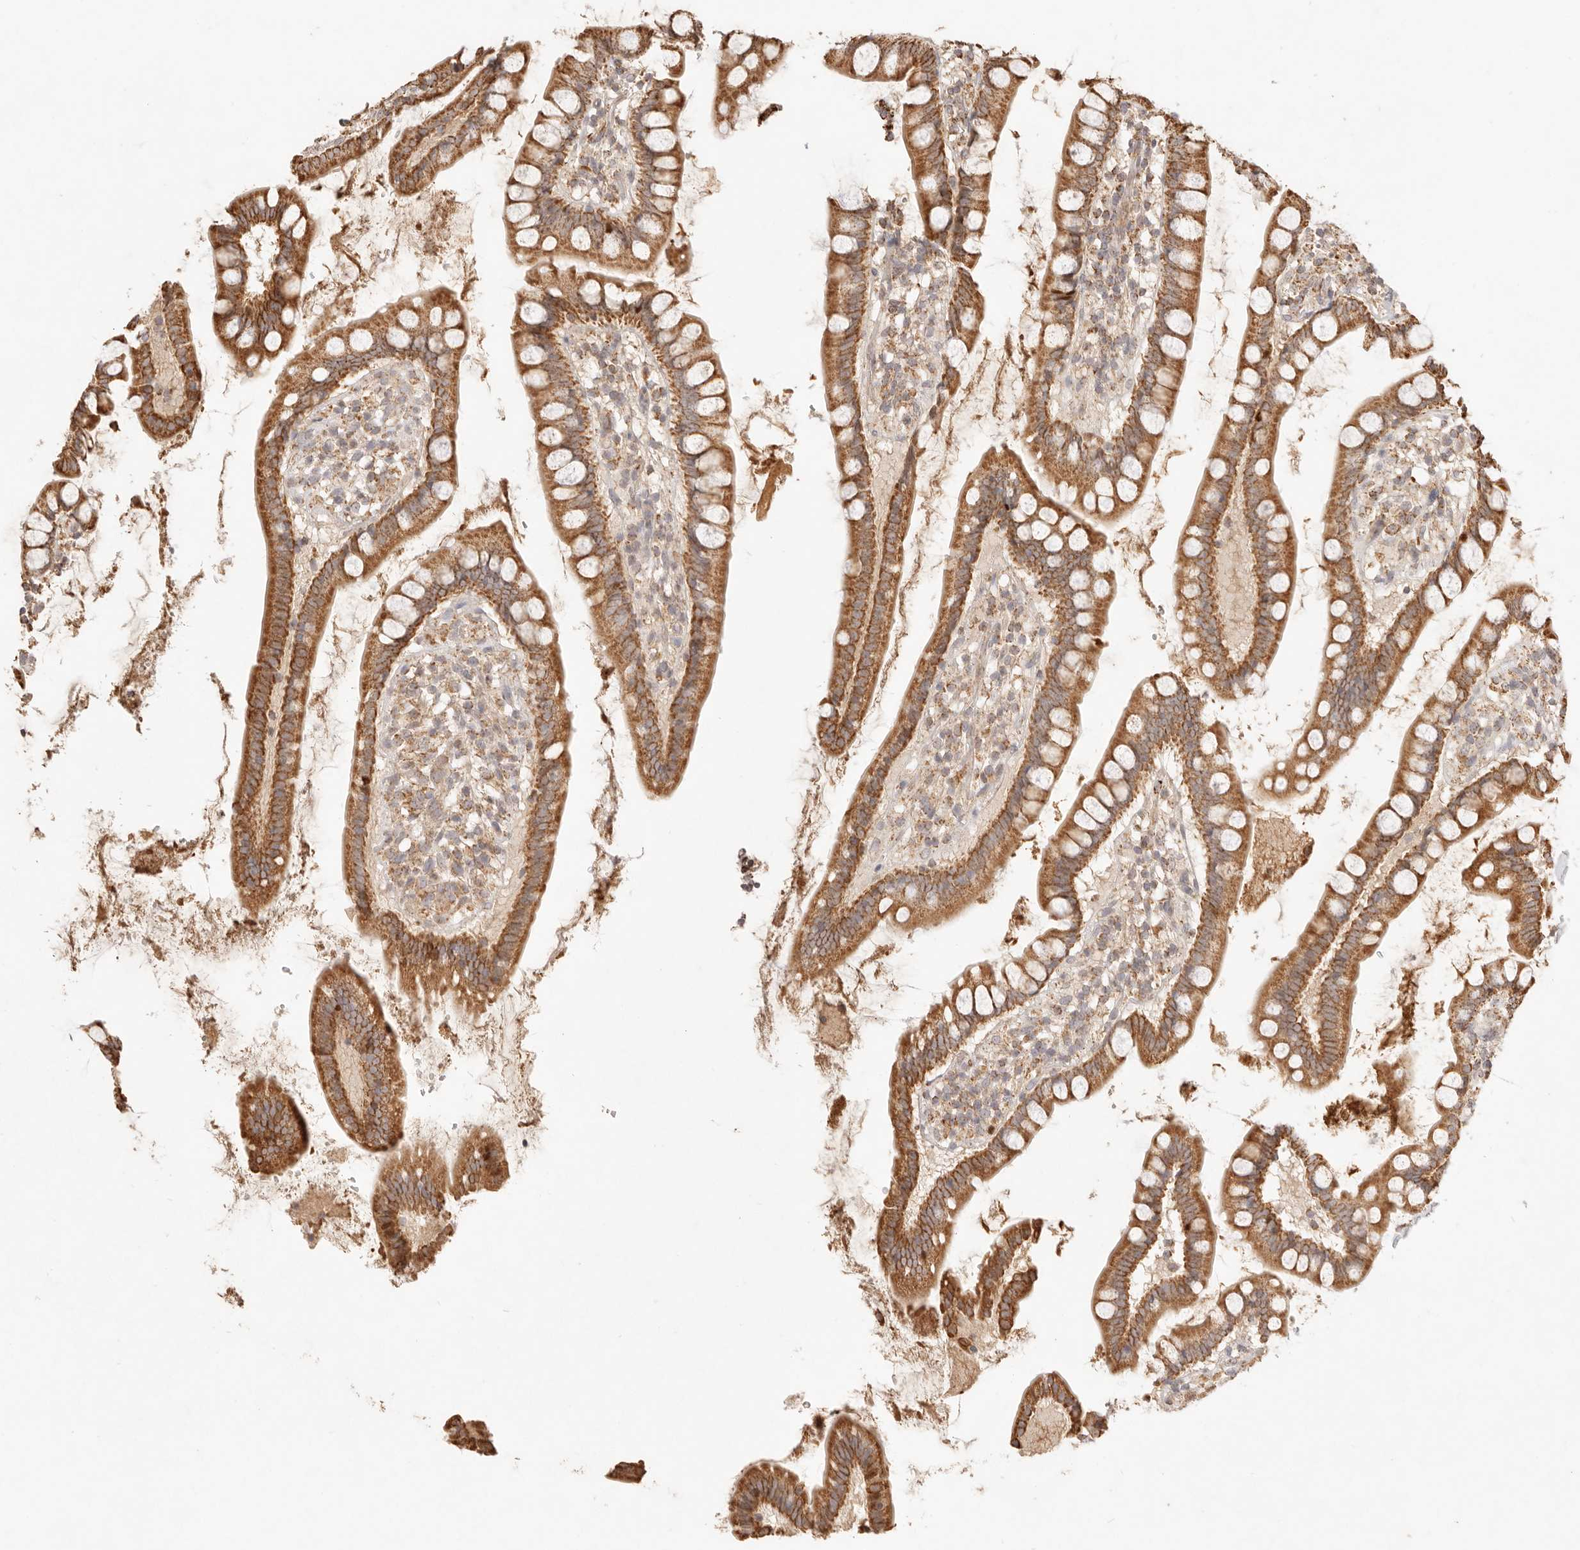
{"staining": {"intensity": "moderate", "quantity": ">75%", "location": "cytoplasmic/membranous"}, "tissue": "small intestine", "cell_type": "Glandular cells", "image_type": "normal", "snomed": [{"axis": "morphology", "description": "Normal tissue, NOS"}, {"axis": "topography", "description": "Small intestine"}], "caption": "High-magnification brightfield microscopy of unremarkable small intestine stained with DAB (brown) and counterstained with hematoxylin (blue). glandular cells exhibit moderate cytoplasmic/membranous staining is present in about>75% of cells. (Stains: DAB (3,3'-diaminobenzidine) in brown, nuclei in blue, Microscopy: brightfield microscopy at high magnification).", "gene": "CPLANE2", "patient": {"sex": "female", "age": 84}}